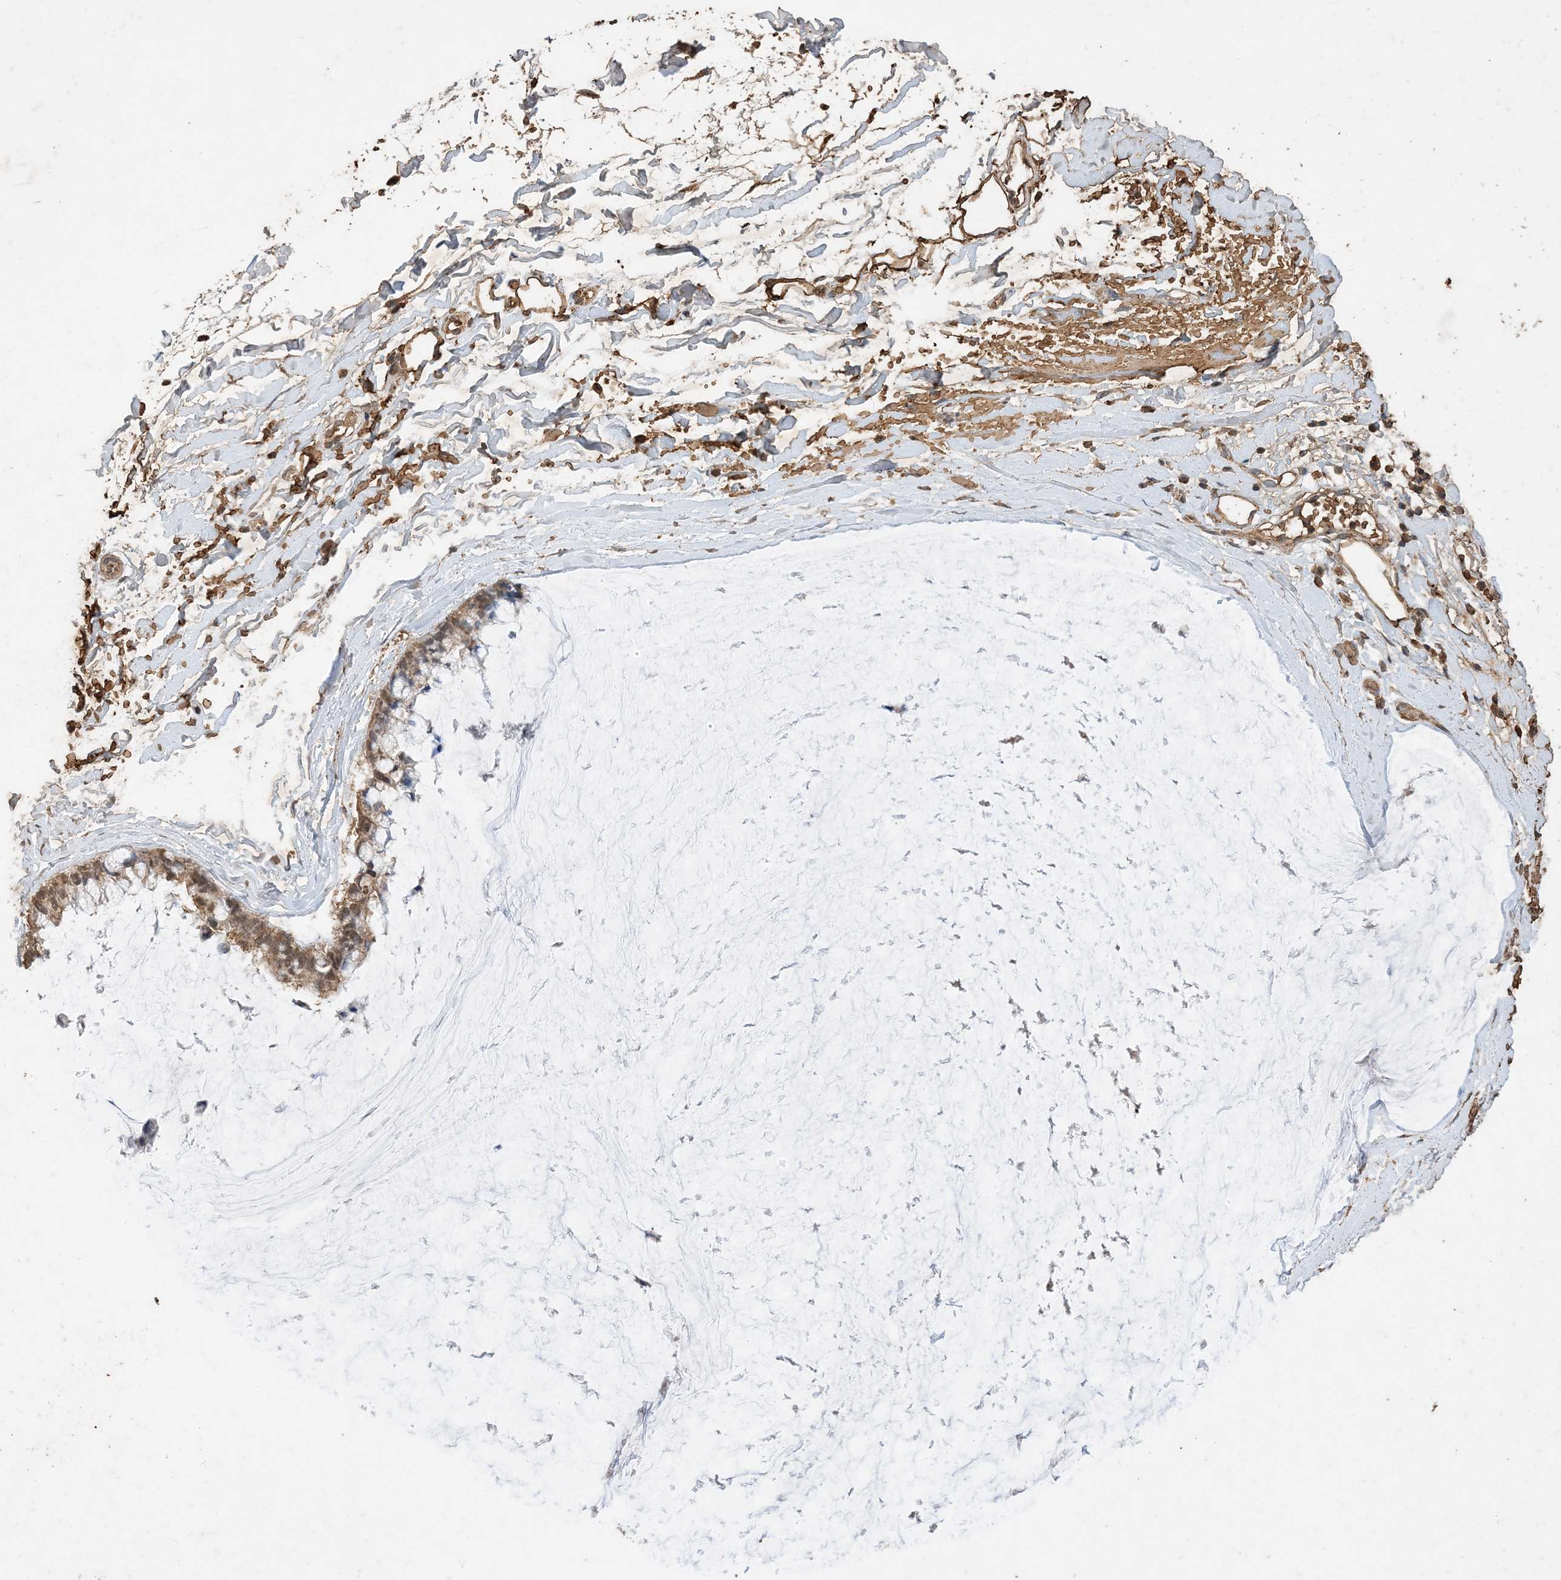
{"staining": {"intensity": "moderate", "quantity": ">75%", "location": "cytoplasmic/membranous"}, "tissue": "ovarian cancer", "cell_type": "Tumor cells", "image_type": "cancer", "snomed": [{"axis": "morphology", "description": "Cystadenocarcinoma, mucinous, NOS"}, {"axis": "topography", "description": "Ovary"}], "caption": "Immunohistochemical staining of human ovarian cancer displays medium levels of moderate cytoplasmic/membranous staining in about >75% of tumor cells. The staining was performed using DAB to visualize the protein expression in brown, while the nuclei were stained in blue with hematoxylin (Magnification: 20x).", "gene": "HPS4", "patient": {"sex": "female", "age": 39}}